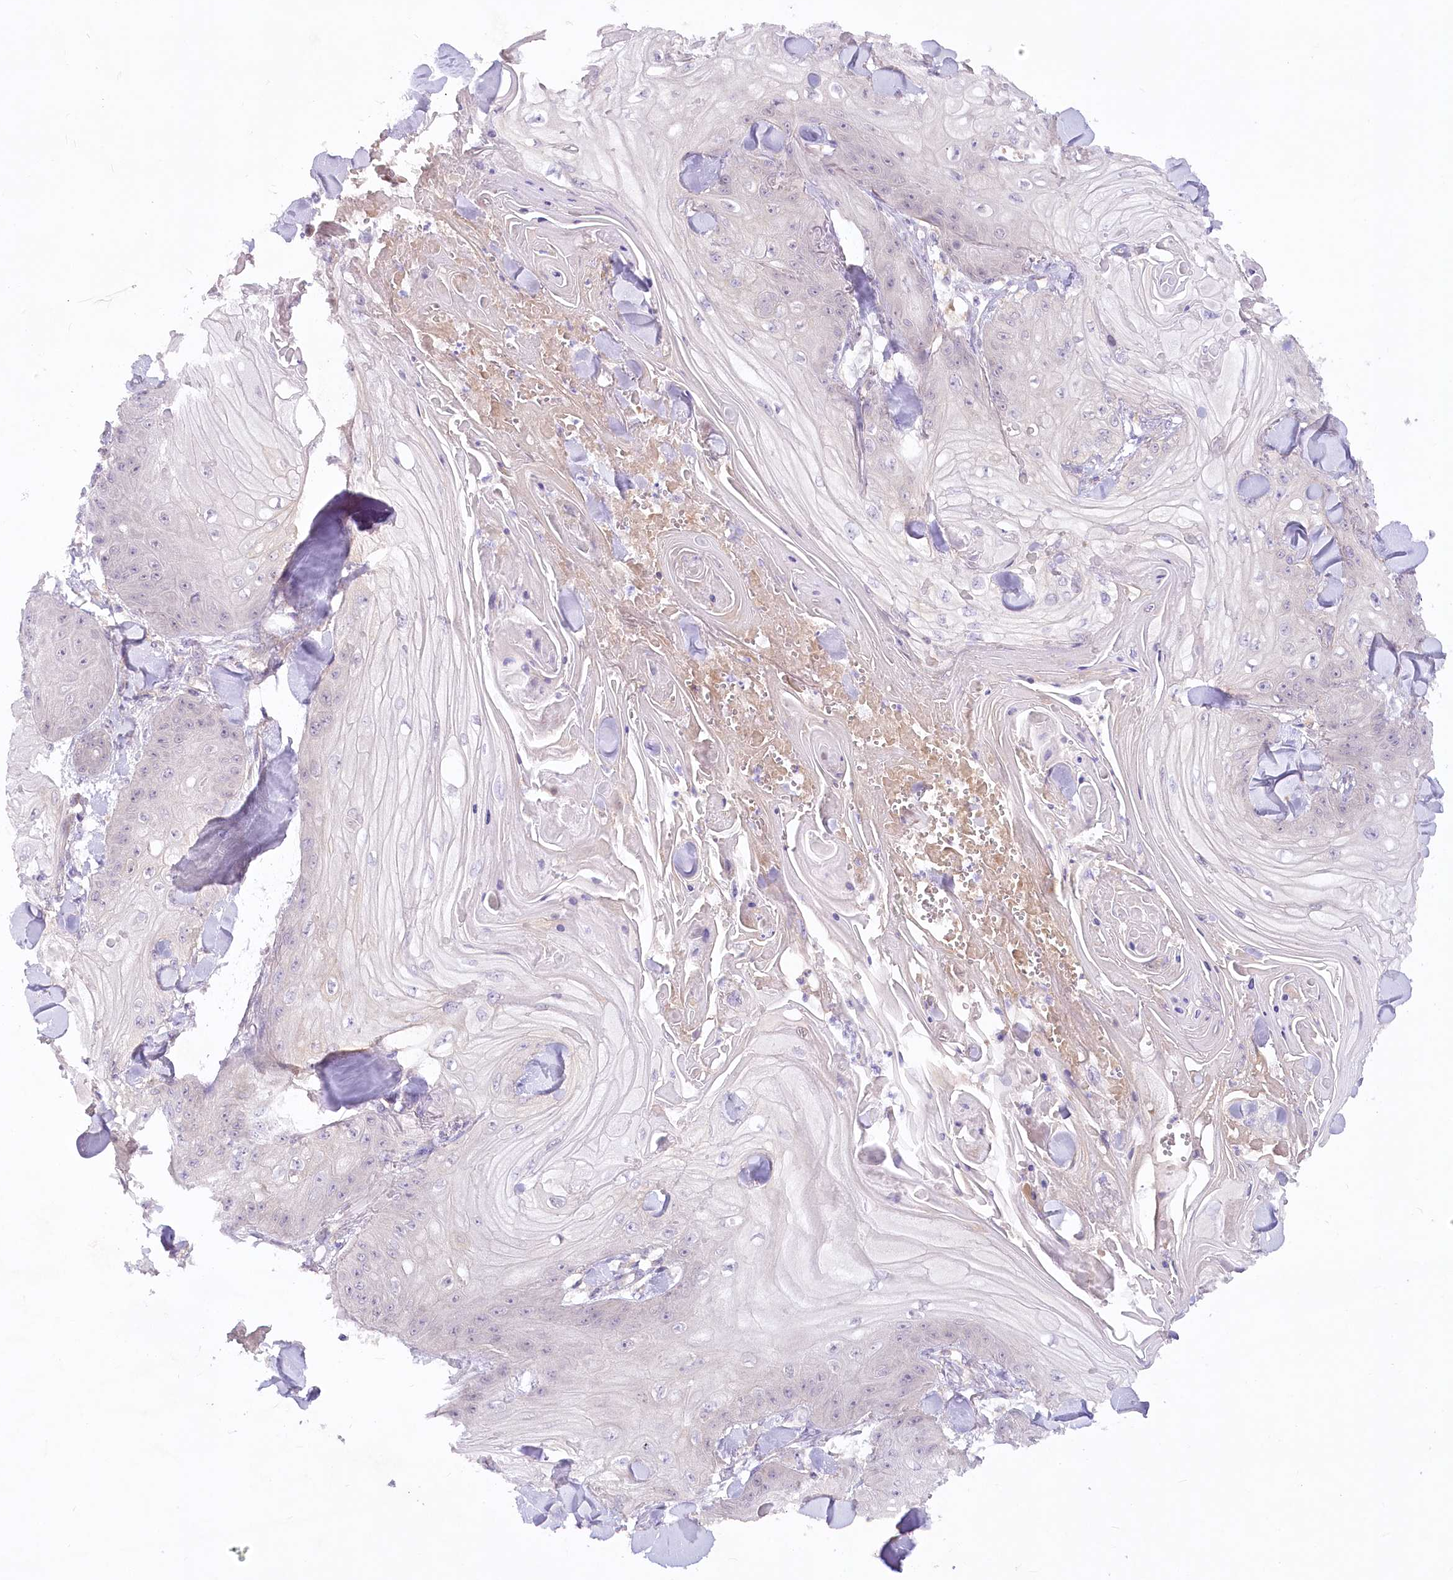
{"staining": {"intensity": "negative", "quantity": "none", "location": "none"}, "tissue": "skin cancer", "cell_type": "Tumor cells", "image_type": "cancer", "snomed": [{"axis": "morphology", "description": "Squamous cell carcinoma, NOS"}, {"axis": "topography", "description": "Skin"}], "caption": "Squamous cell carcinoma (skin) stained for a protein using immunohistochemistry (IHC) reveals no staining tumor cells.", "gene": "EFHC2", "patient": {"sex": "male", "age": 74}}